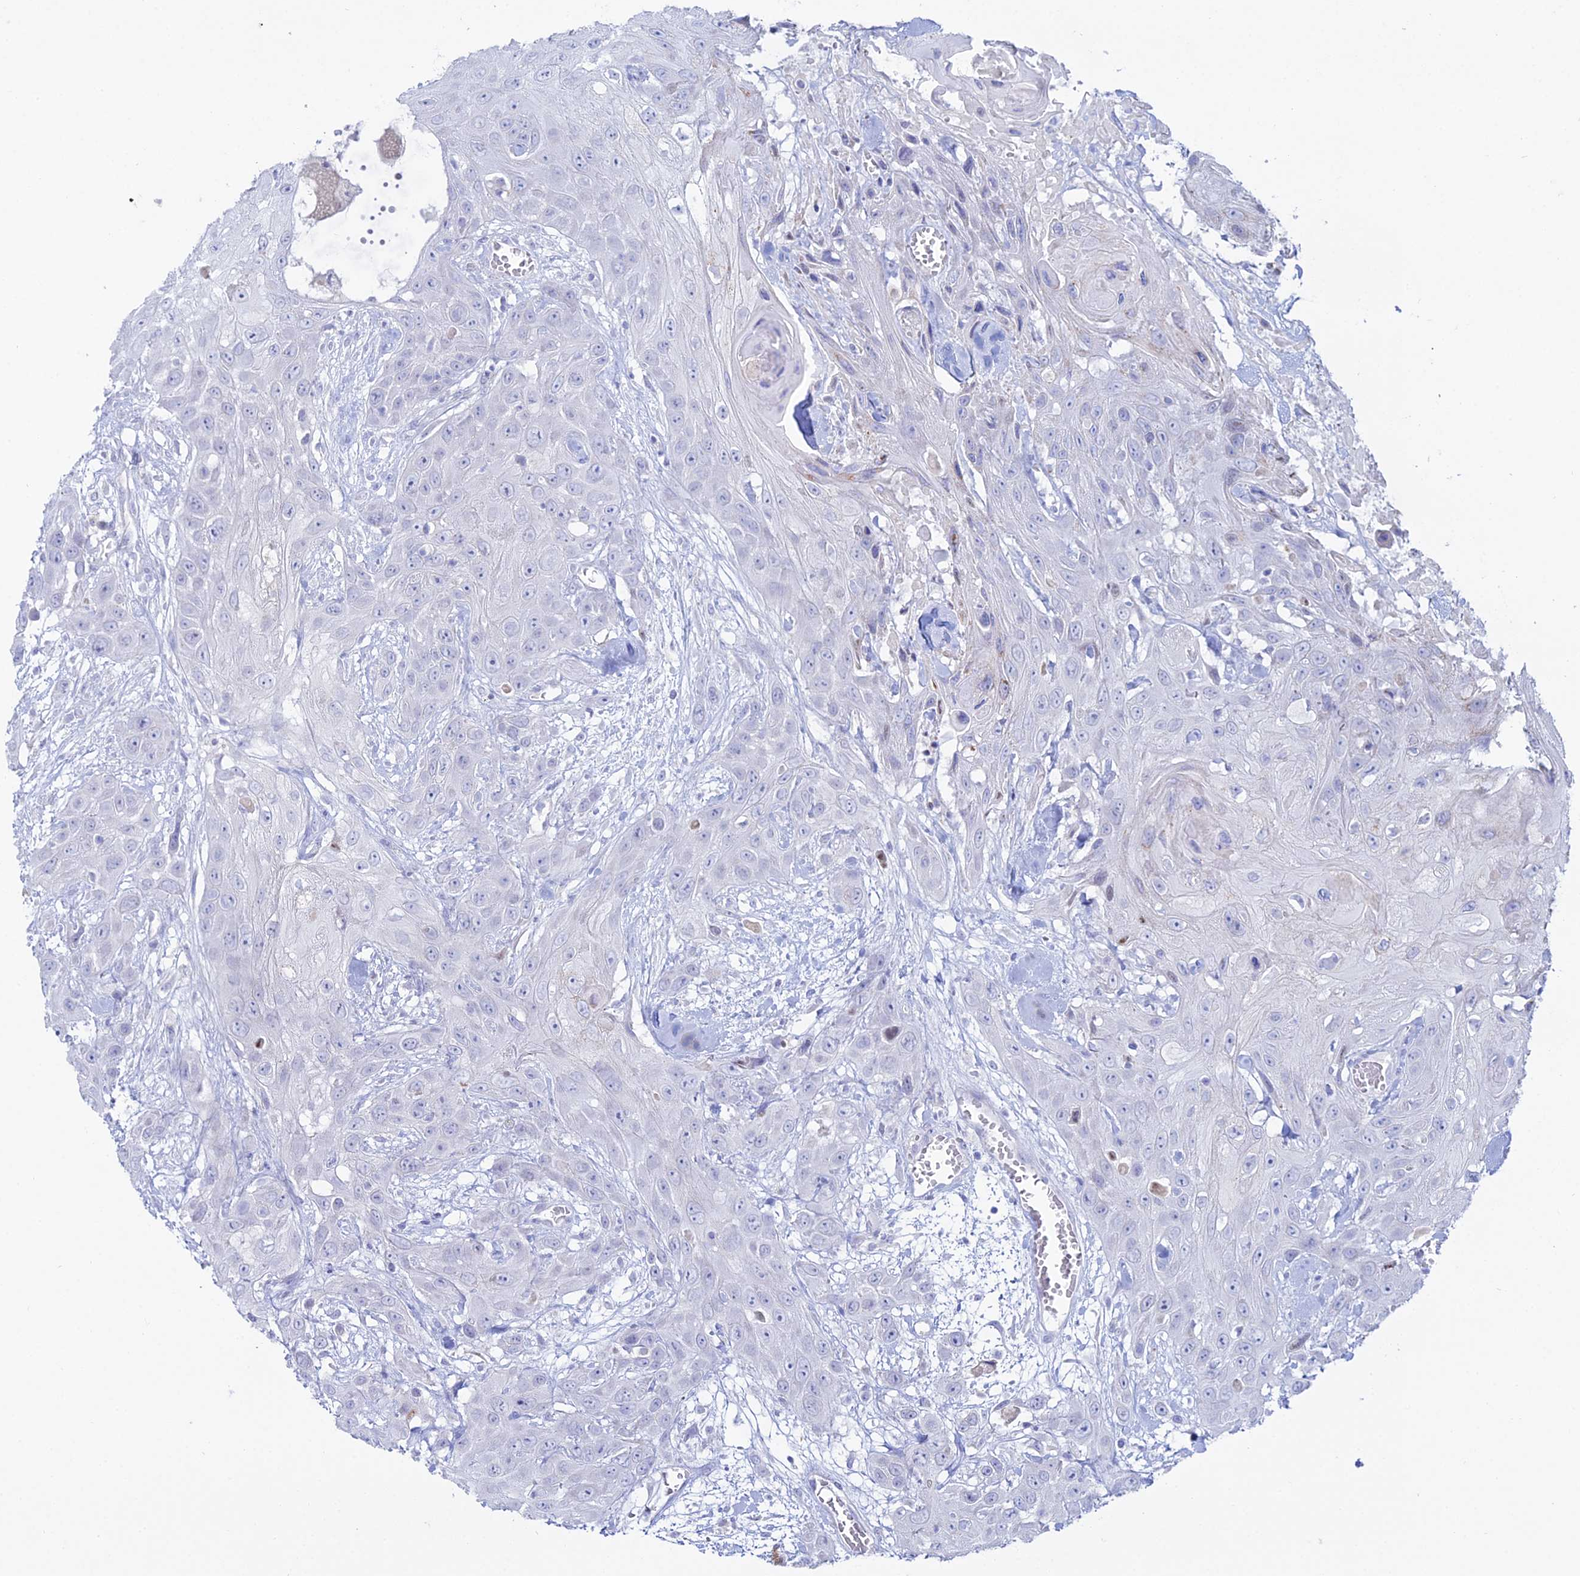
{"staining": {"intensity": "negative", "quantity": "none", "location": "none"}, "tissue": "head and neck cancer", "cell_type": "Tumor cells", "image_type": "cancer", "snomed": [{"axis": "morphology", "description": "Squamous cell carcinoma, NOS"}, {"axis": "topography", "description": "Head-Neck"}], "caption": "High power microscopy micrograph of an immunohistochemistry image of head and neck cancer (squamous cell carcinoma), revealing no significant positivity in tumor cells. (Immunohistochemistry, brightfield microscopy, high magnification).", "gene": "DHX34", "patient": {"sex": "male", "age": 81}}